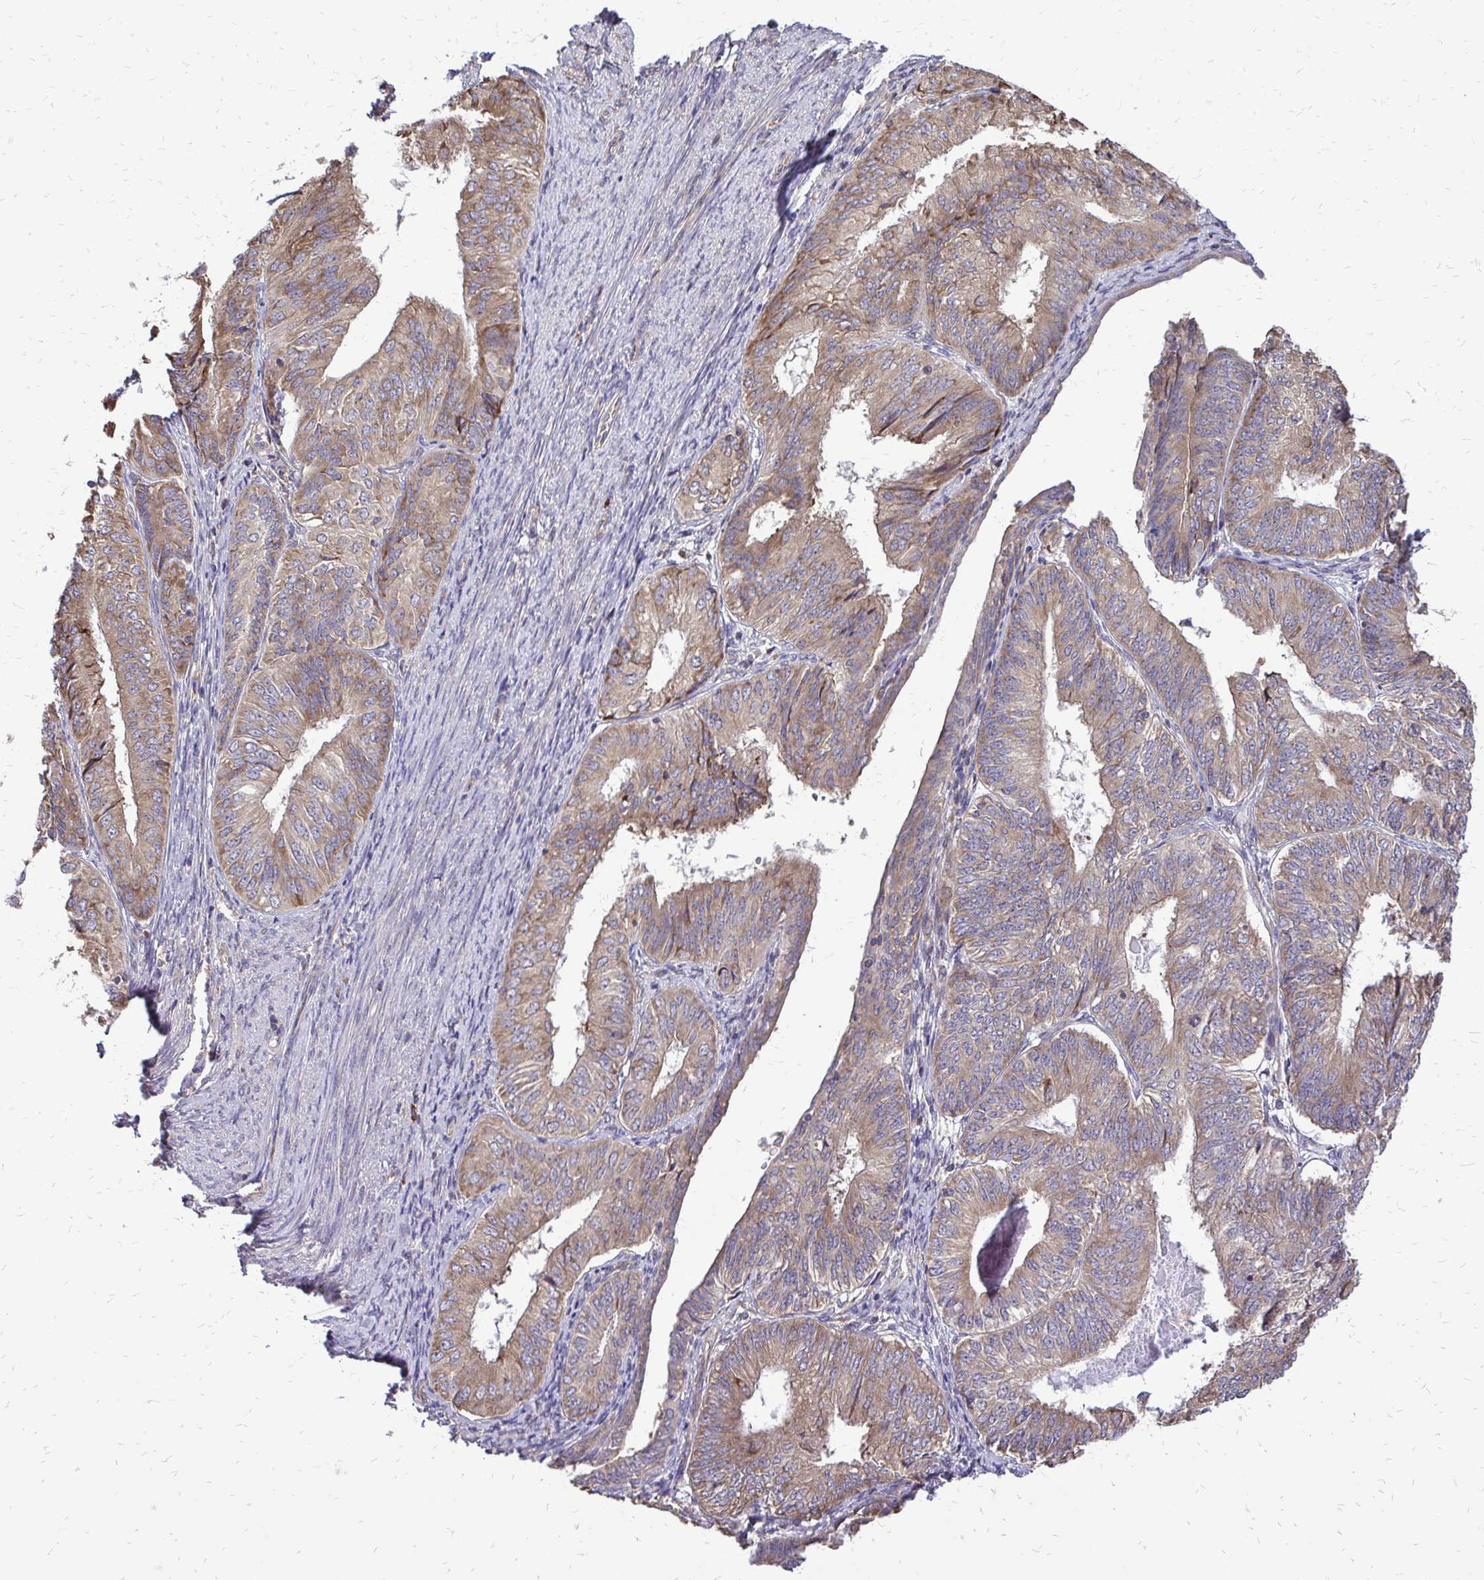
{"staining": {"intensity": "moderate", "quantity": ">75%", "location": "cytoplasmic/membranous"}, "tissue": "endometrial cancer", "cell_type": "Tumor cells", "image_type": "cancer", "snomed": [{"axis": "morphology", "description": "Adenocarcinoma, NOS"}, {"axis": "topography", "description": "Endometrium"}], "caption": "A medium amount of moderate cytoplasmic/membranous staining is appreciated in about >75% of tumor cells in adenocarcinoma (endometrial) tissue.", "gene": "RPS3", "patient": {"sex": "female", "age": 58}}